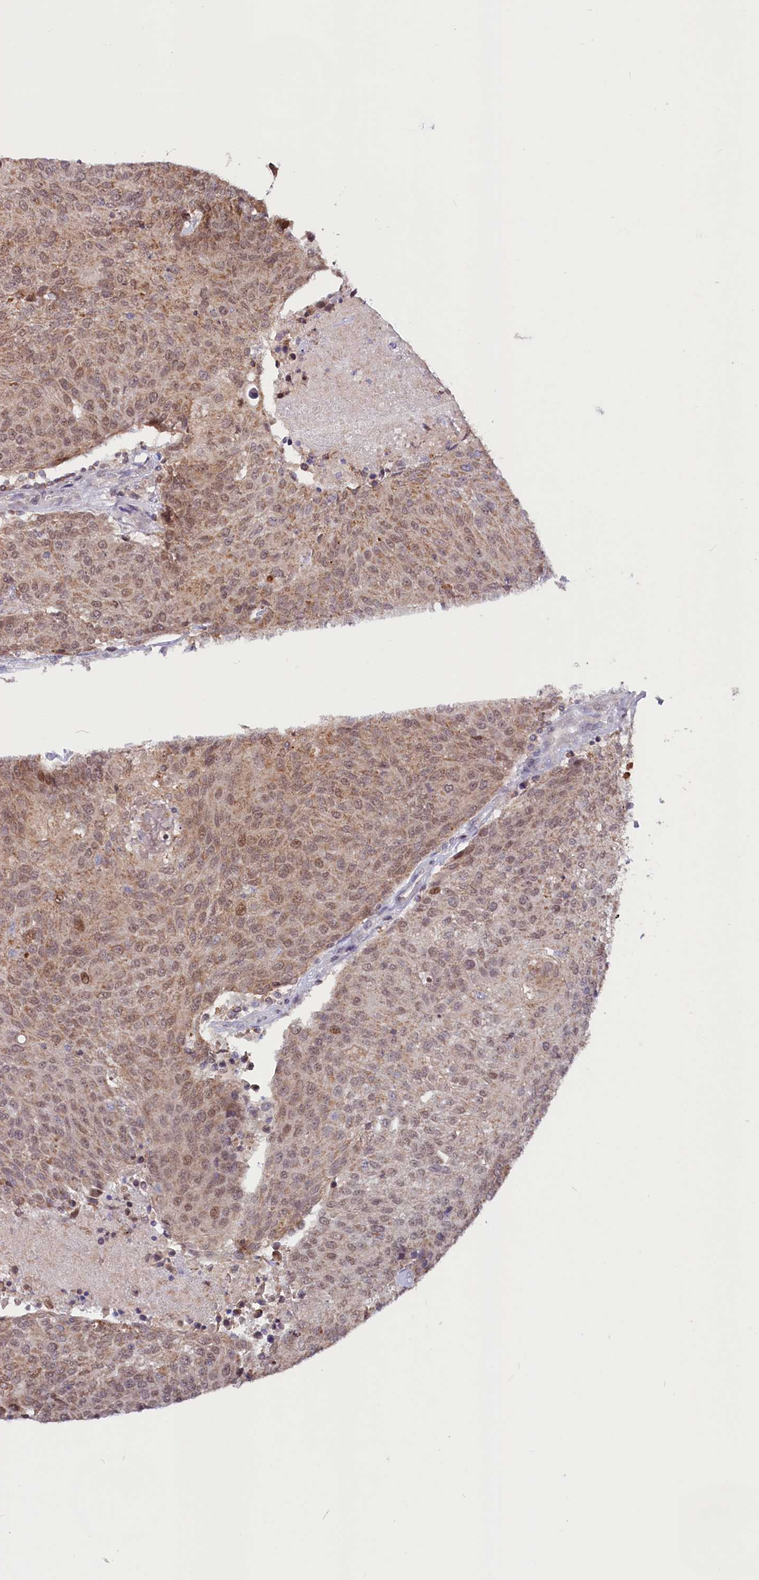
{"staining": {"intensity": "weak", "quantity": ">75%", "location": "cytoplasmic/membranous,nuclear"}, "tissue": "urothelial cancer", "cell_type": "Tumor cells", "image_type": "cancer", "snomed": [{"axis": "morphology", "description": "Urothelial carcinoma, High grade"}, {"axis": "topography", "description": "Urinary bladder"}], "caption": "A brown stain shows weak cytoplasmic/membranous and nuclear staining of a protein in human urothelial cancer tumor cells.", "gene": "PHC3", "patient": {"sex": "female", "age": 85}}